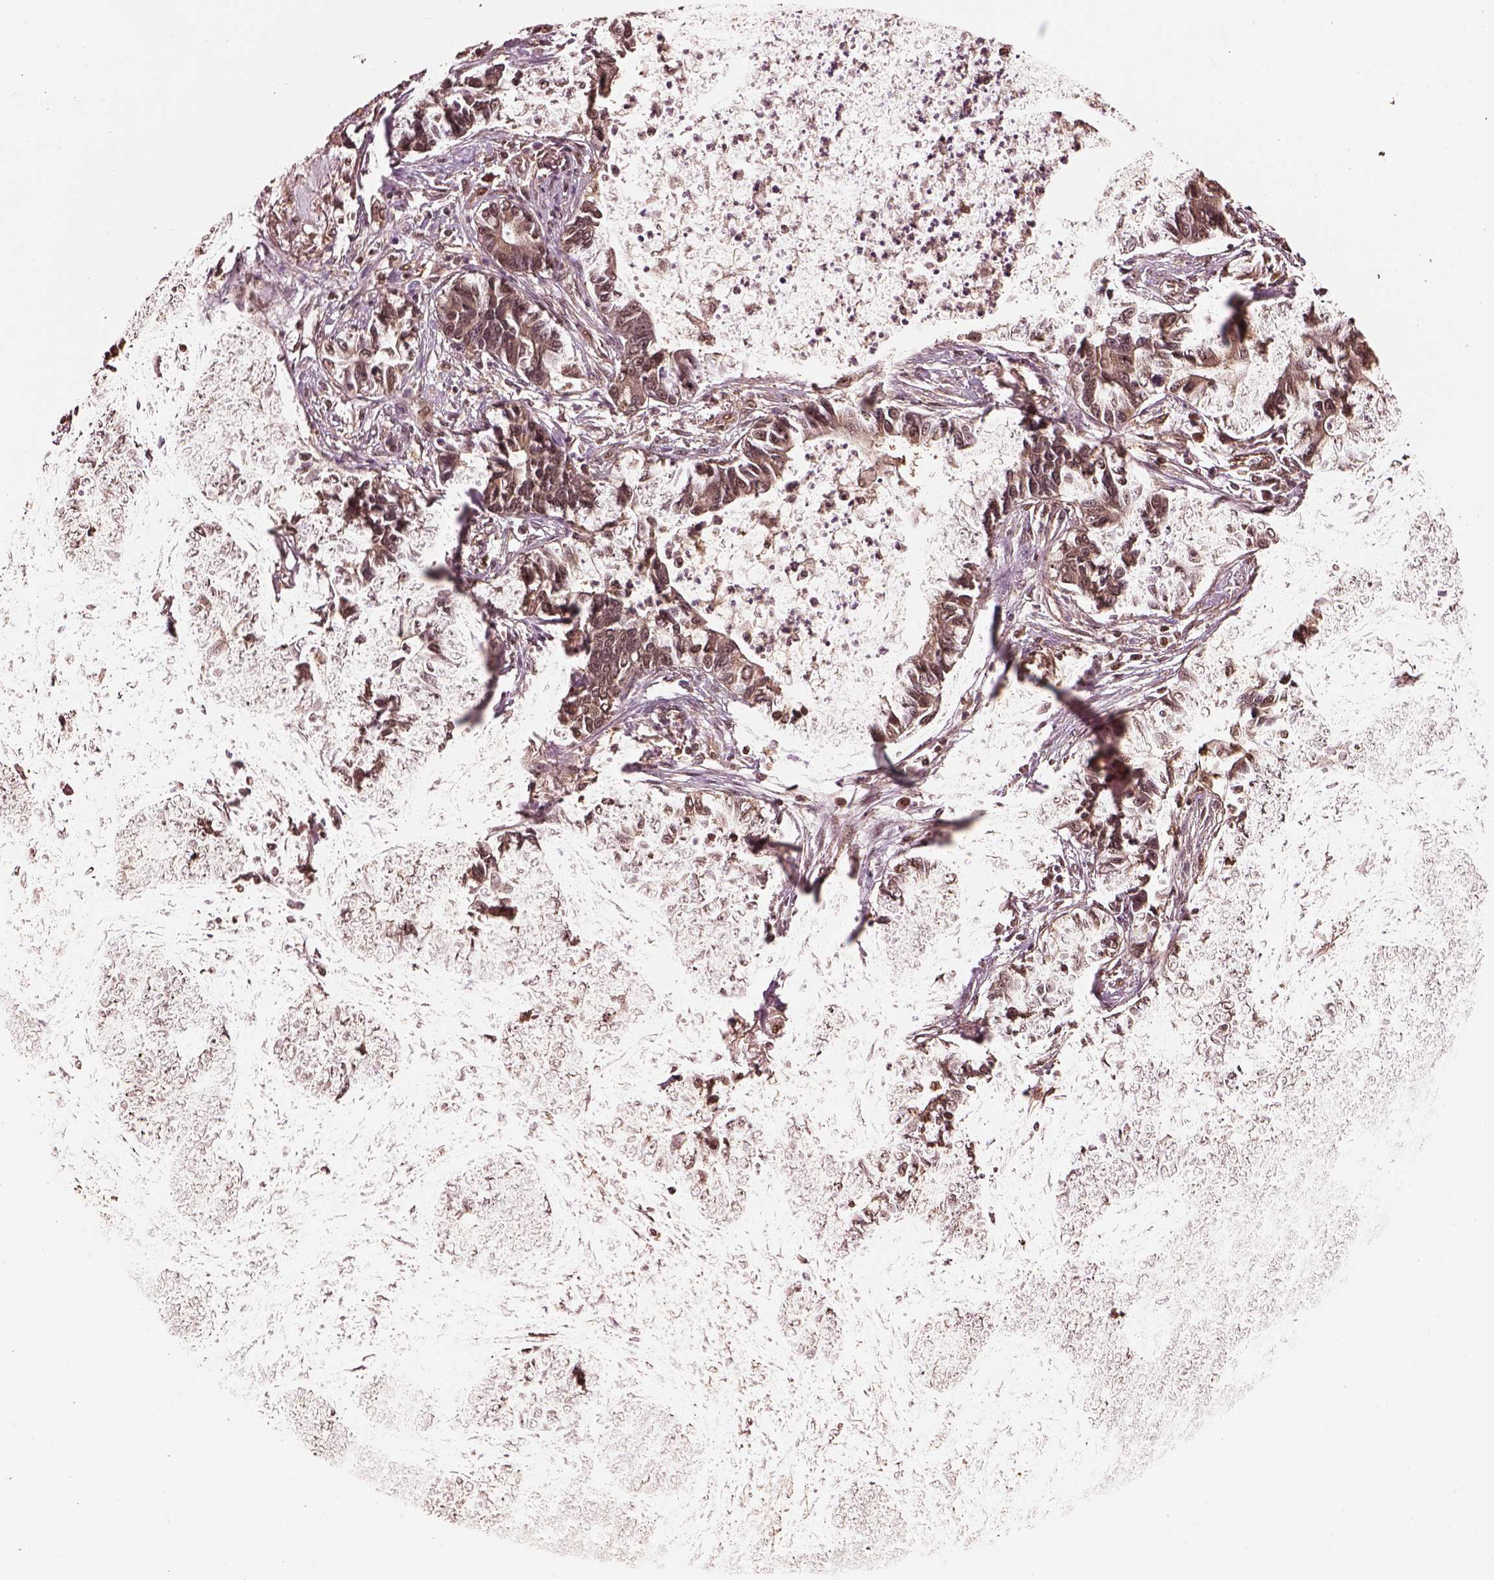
{"staining": {"intensity": "moderate", "quantity": "25%-75%", "location": "cytoplasmic/membranous,nuclear"}, "tissue": "lung cancer", "cell_type": "Tumor cells", "image_type": "cancer", "snomed": [{"axis": "morphology", "description": "Adenocarcinoma, NOS"}, {"axis": "topography", "description": "Lung"}], "caption": "A brown stain shows moderate cytoplasmic/membranous and nuclear expression of a protein in lung cancer (adenocarcinoma) tumor cells.", "gene": "PSMC5", "patient": {"sex": "female", "age": 57}}